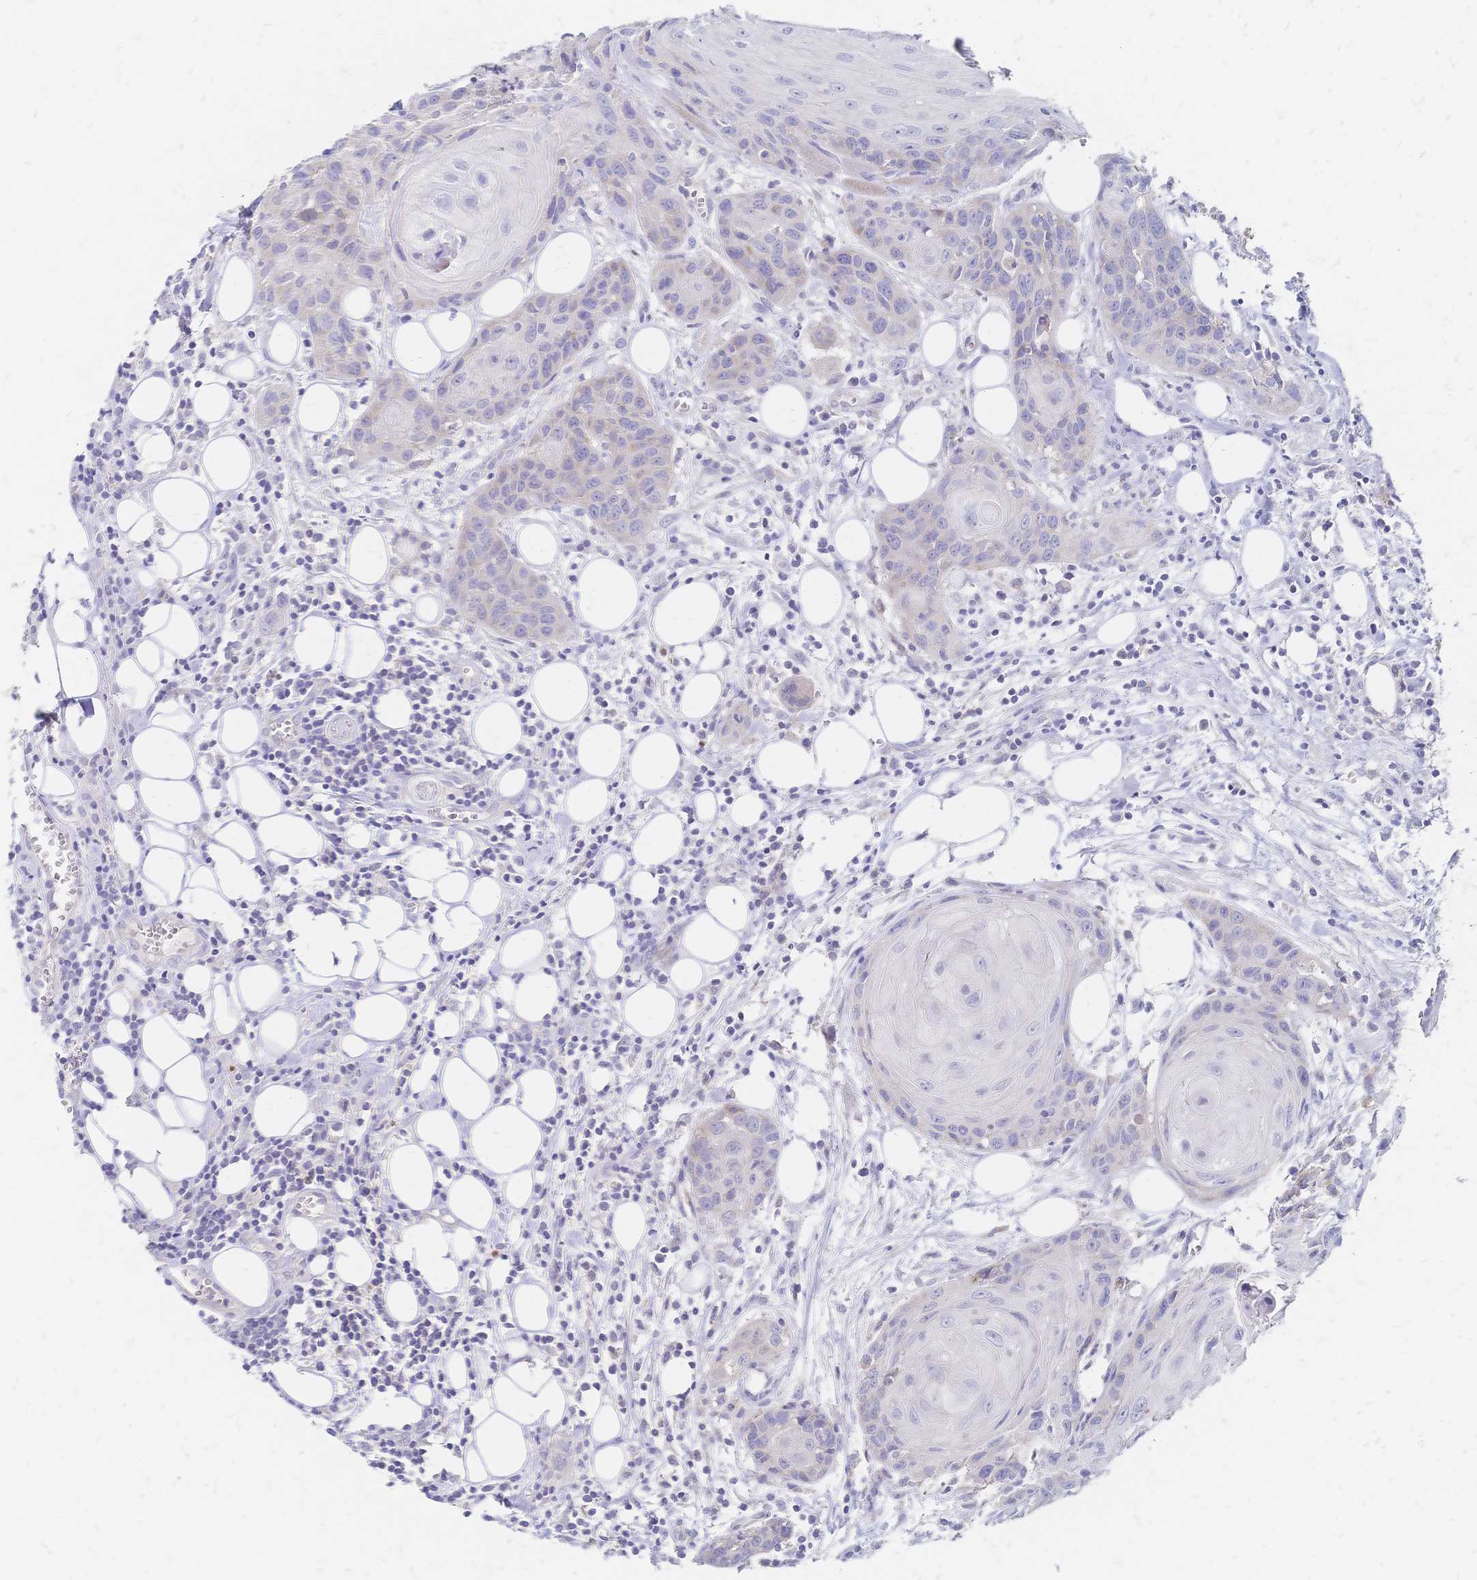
{"staining": {"intensity": "weak", "quantity": "<25%", "location": "cytoplasmic/membranous"}, "tissue": "head and neck cancer", "cell_type": "Tumor cells", "image_type": "cancer", "snomed": [{"axis": "morphology", "description": "Squamous cell carcinoma, NOS"}, {"axis": "topography", "description": "Oral tissue"}, {"axis": "topography", "description": "Head-Neck"}], "caption": "DAB immunohistochemical staining of human head and neck cancer (squamous cell carcinoma) reveals no significant positivity in tumor cells.", "gene": "VWC2L", "patient": {"sex": "male", "age": 58}}